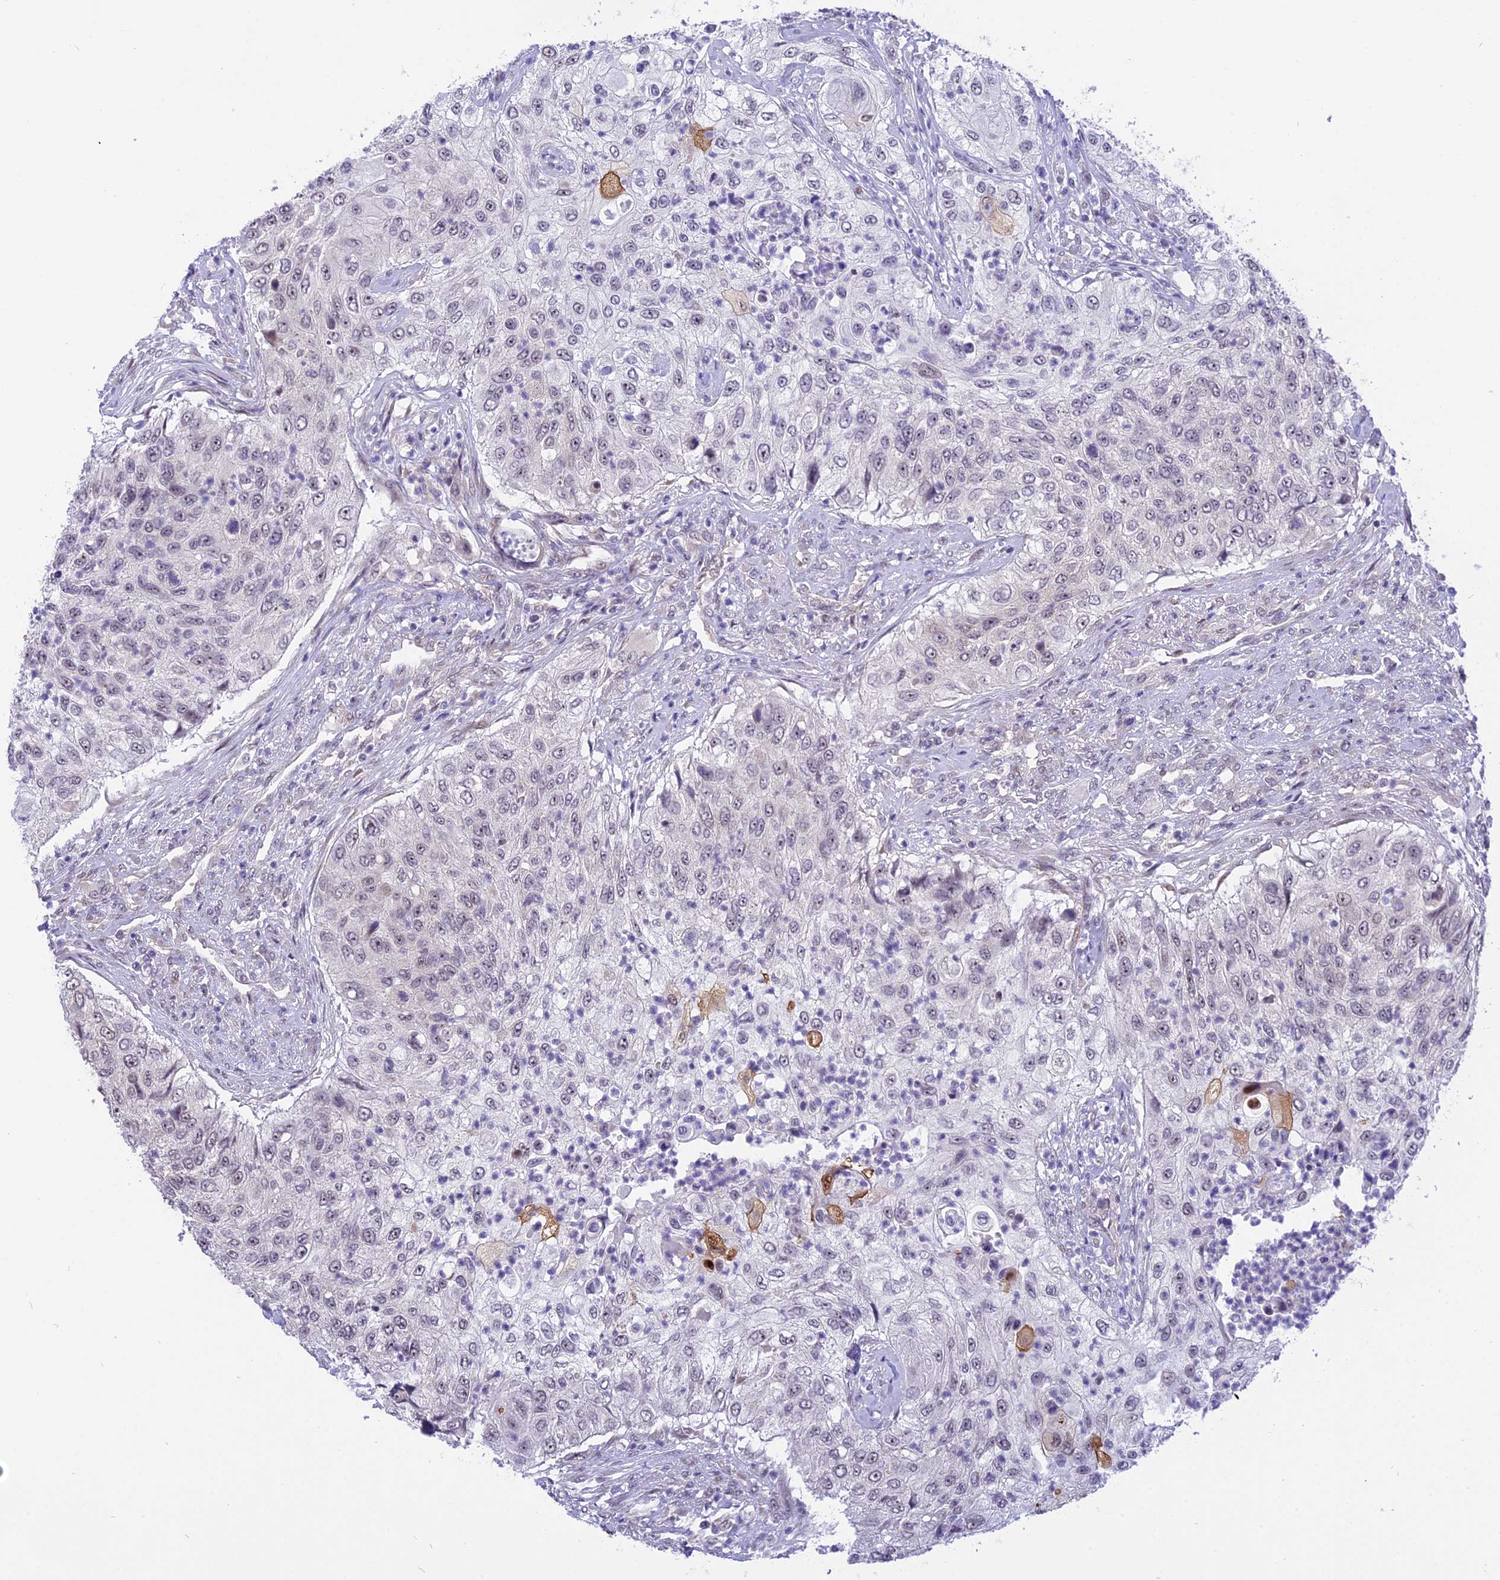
{"staining": {"intensity": "negative", "quantity": "none", "location": "none"}, "tissue": "urothelial cancer", "cell_type": "Tumor cells", "image_type": "cancer", "snomed": [{"axis": "morphology", "description": "Urothelial carcinoma, High grade"}, {"axis": "topography", "description": "Urinary bladder"}], "caption": "IHC of human urothelial cancer reveals no staining in tumor cells.", "gene": "ZNF837", "patient": {"sex": "female", "age": 60}}